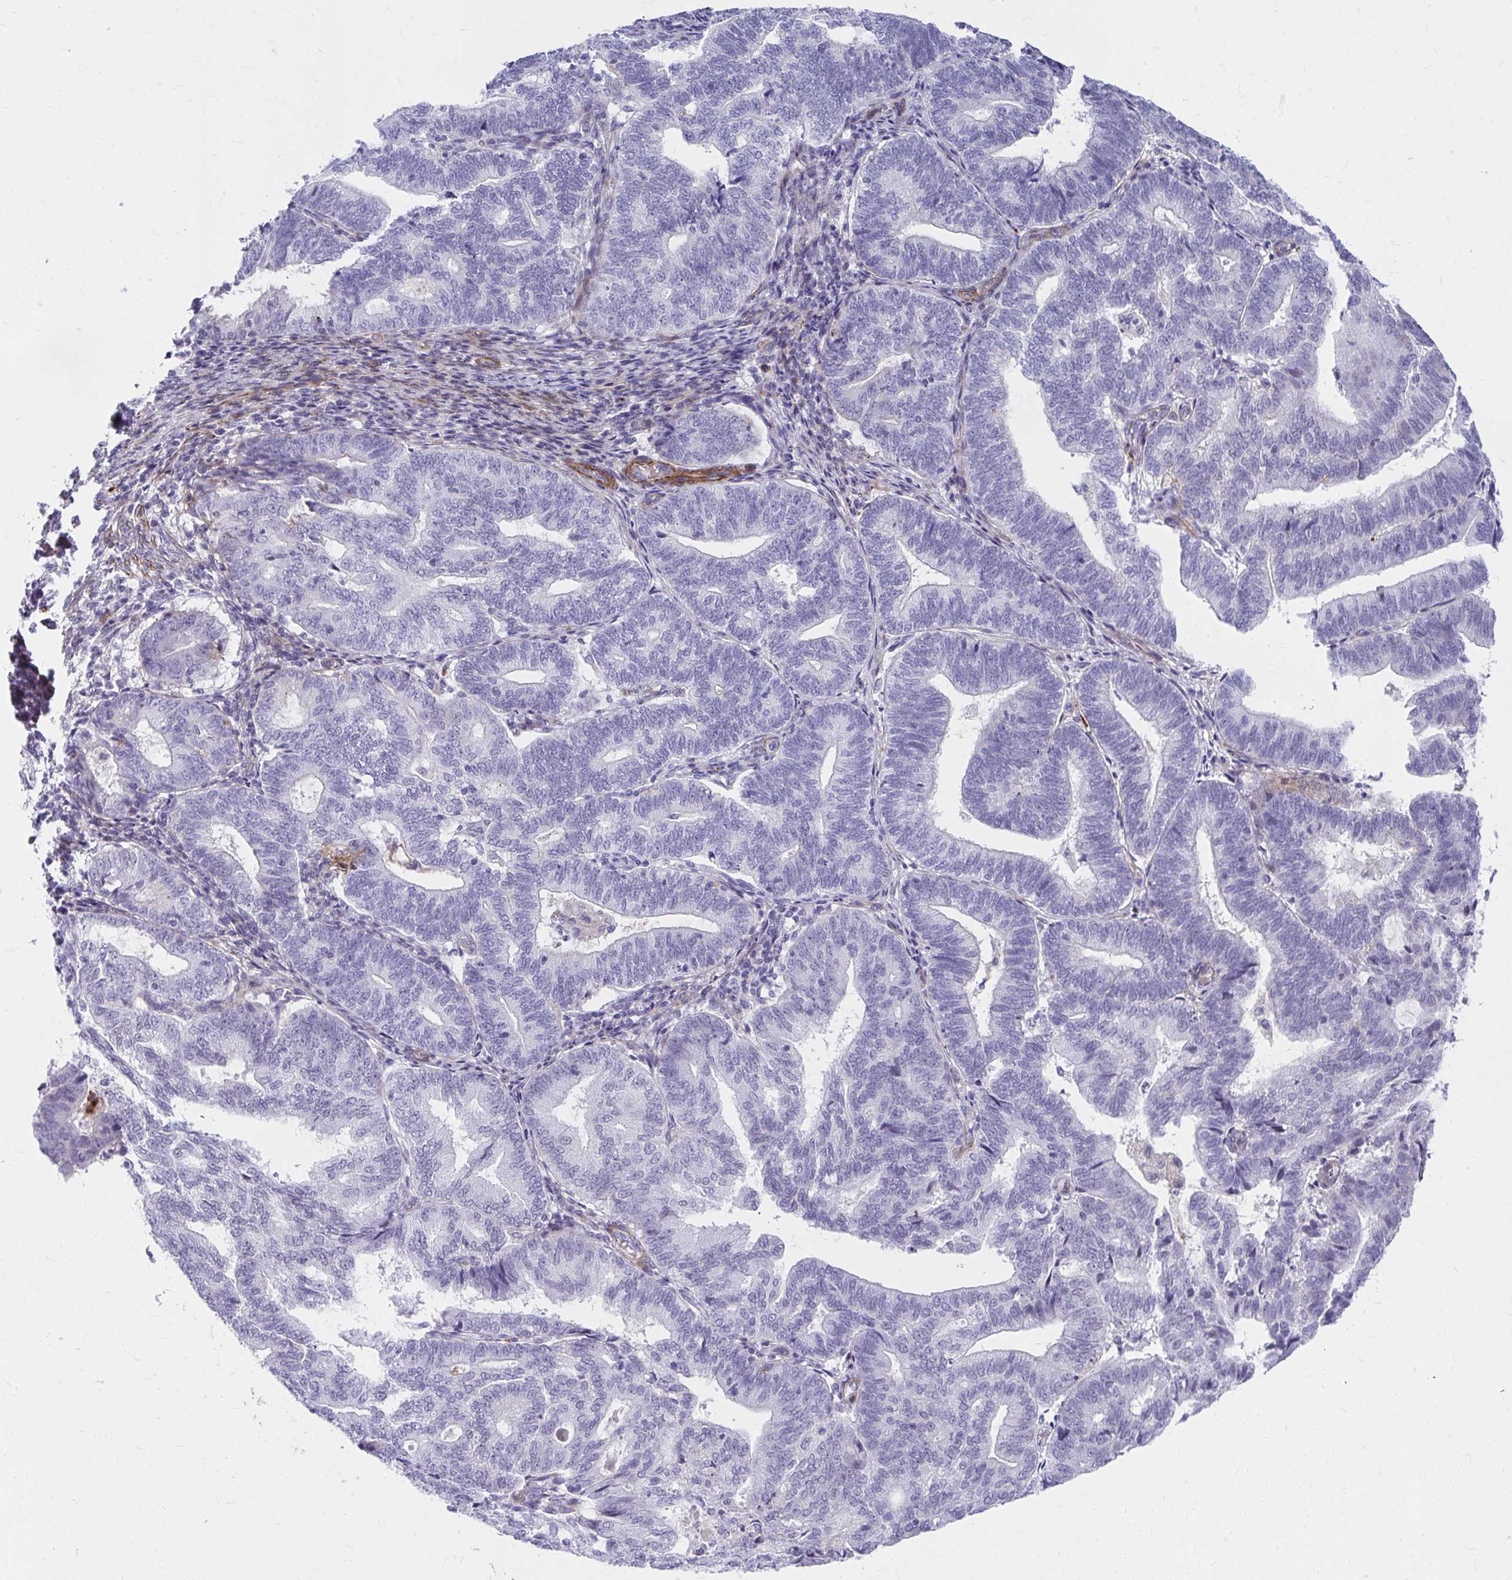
{"staining": {"intensity": "negative", "quantity": "none", "location": "none"}, "tissue": "endometrial cancer", "cell_type": "Tumor cells", "image_type": "cancer", "snomed": [{"axis": "morphology", "description": "Adenocarcinoma, NOS"}, {"axis": "topography", "description": "Endometrium"}], "caption": "Adenocarcinoma (endometrial) stained for a protein using immunohistochemistry (IHC) displays no expression tumor cells.", "gene": "CSTB", "patient": {"sex": "female", "age": 70}}